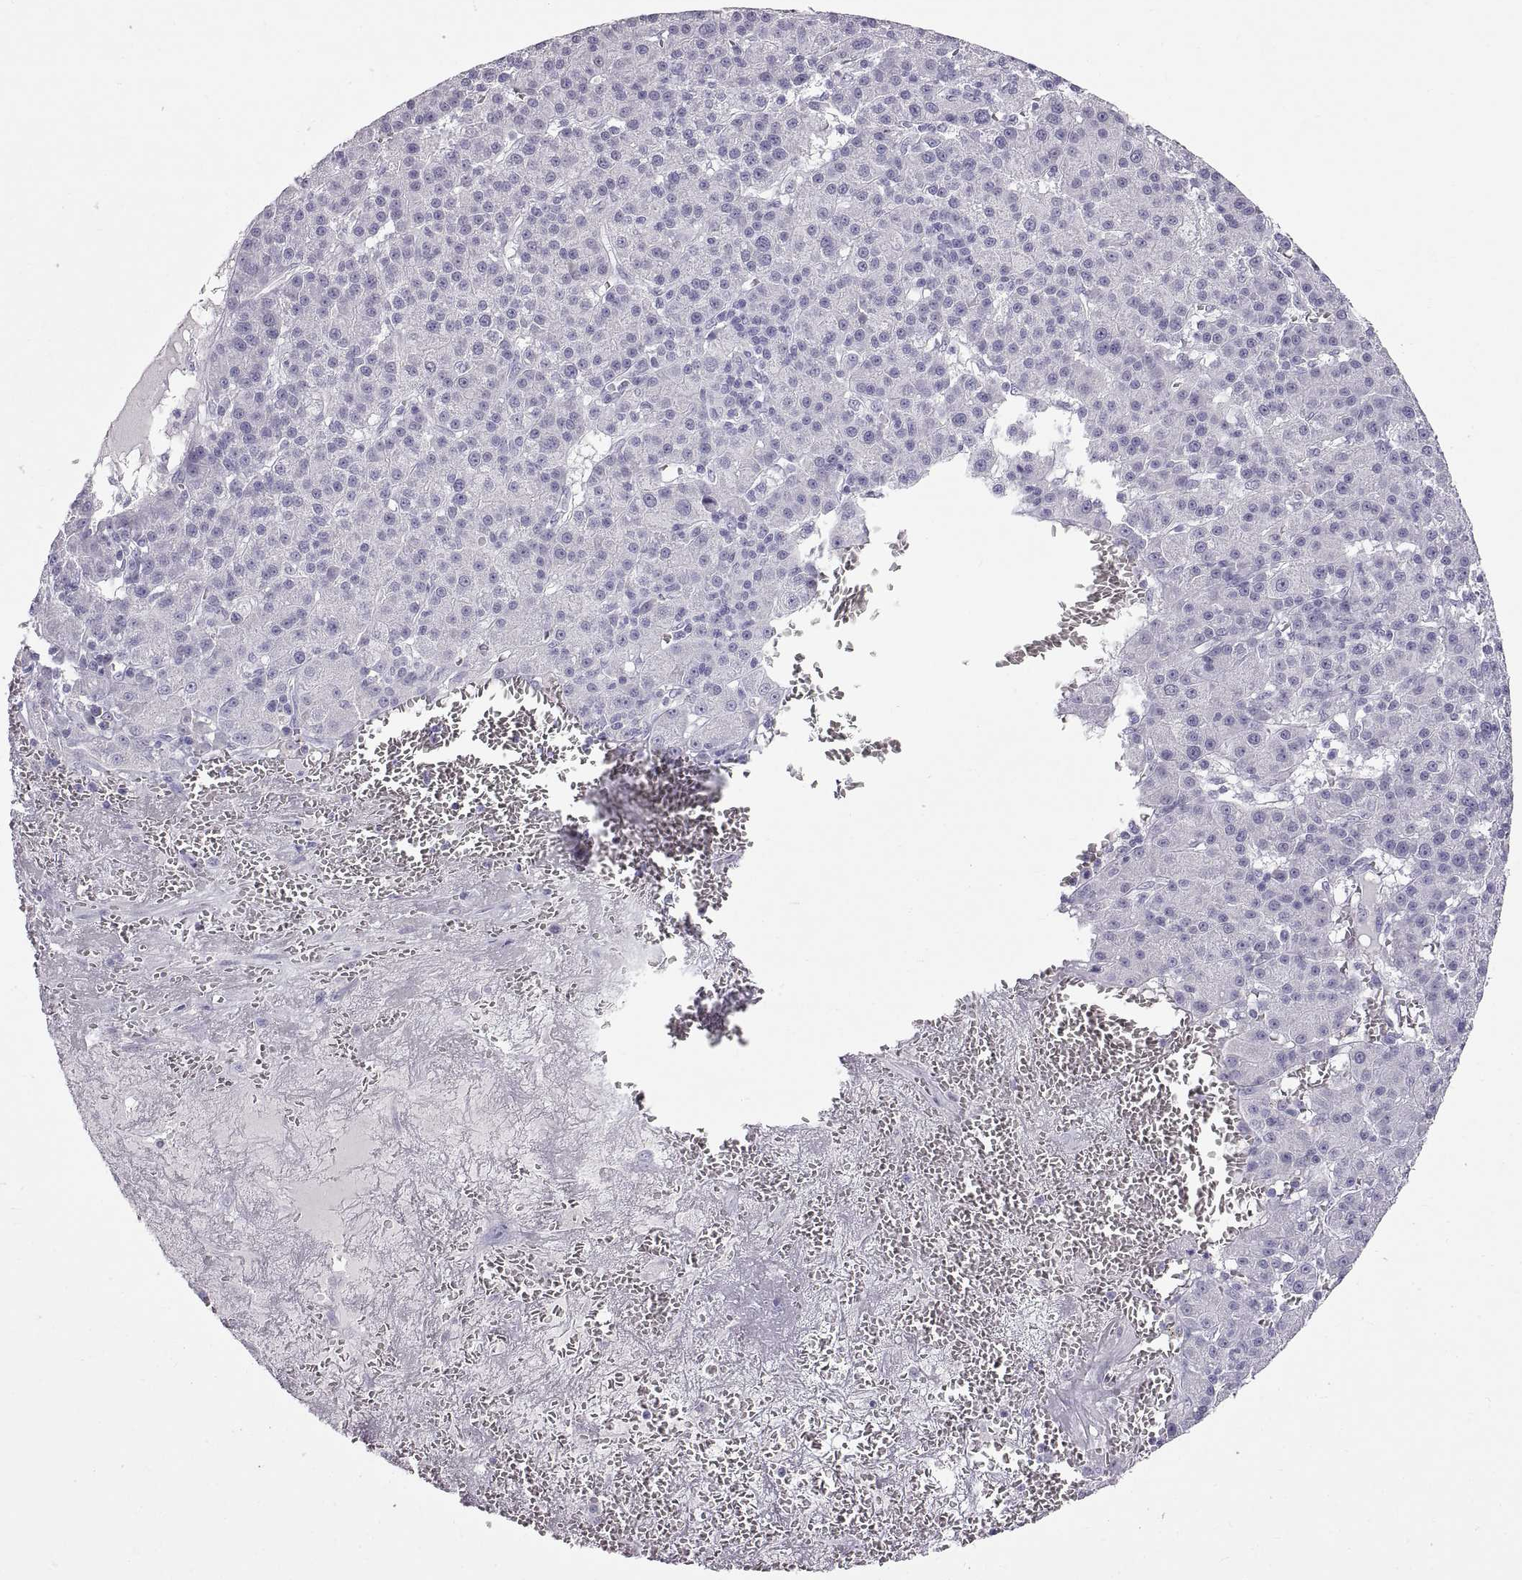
{"staining": {"intensity": "negative", "quantity": "none", "location": "none"}, "tissue": "liver cancer", "cell_type": "Tumor cells", "image_type": "cancer", "snomed": [{"axis": "morphology", "description": "Carcinoma, Hepatocellular, NOS"}, {"axis": "topography", "description": "Liver"}], "caption": "Immunohistochemistry (IHC) micrograph of neoplastic tissue: human liver hepatocellular carcinoma stained with DAB (3,3'-diaminobenzidine) displays no significant protein positivity in tumor cells.", "gene": "WFDC8", "patient": {"sex": "female", "age": 60}}